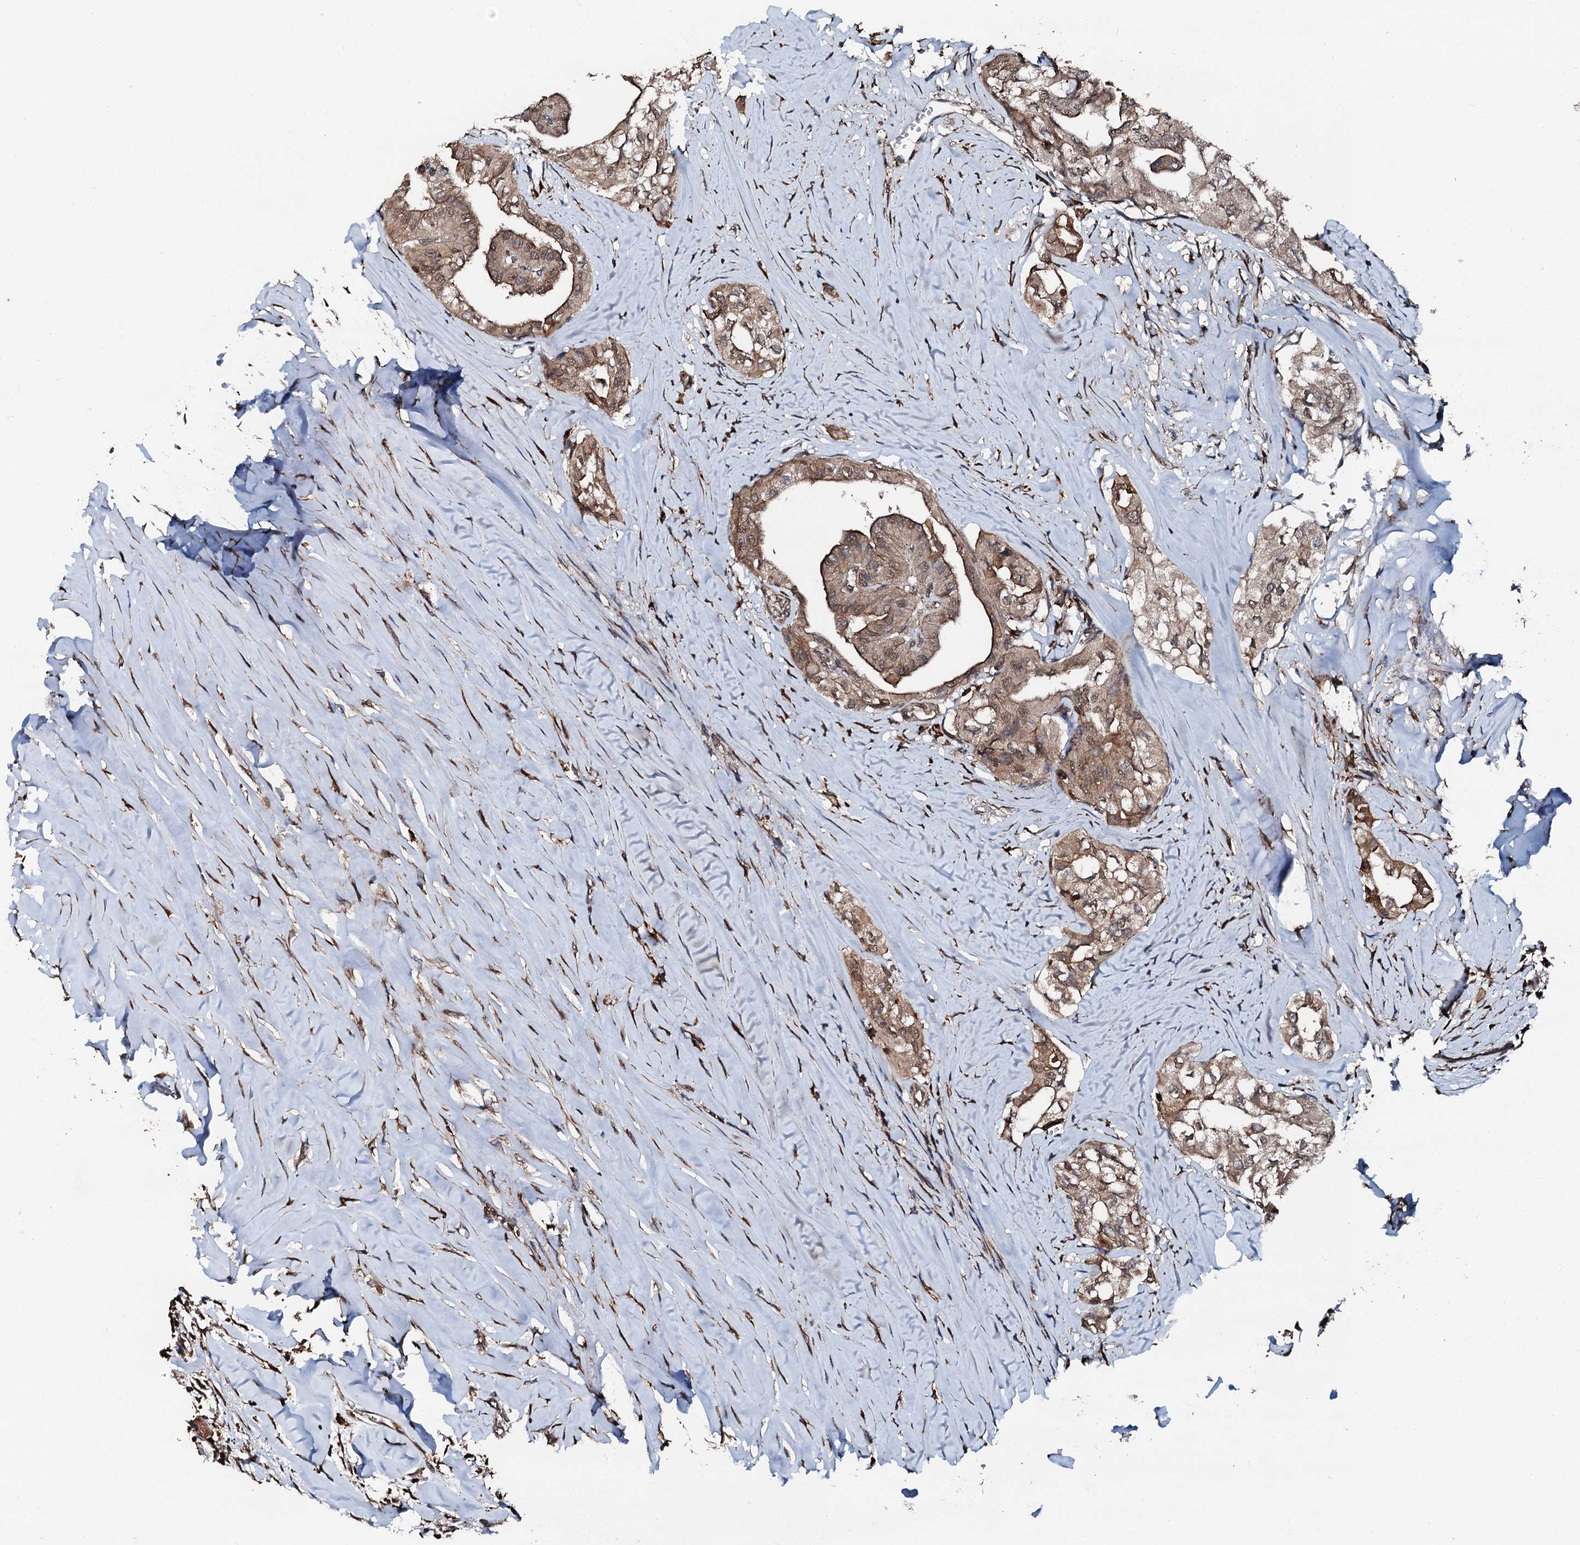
{"staining": {"intensity": "moderate", "quantity": ">75%", "location": "cytoplasmic/membranous"}, "tissue": "thyroid cancer", "cell_type": "Tumor cells", "image_type": "cancer", "snomed": [{"axis": "morphology", "description": "Papillary adenocarcinoma, NOS"}, {"axis": "topography", "description": "Thyroid gland"}], "caption": "Papillary adenocarcinoma (thyroid) was stained to show a protein in brown. There is medium levels of moderate cytoplasmic/membranous staining in about >75% of tumor cells.", "gene": "EDC4", "patient": {"sex": "female", "age": 59}}